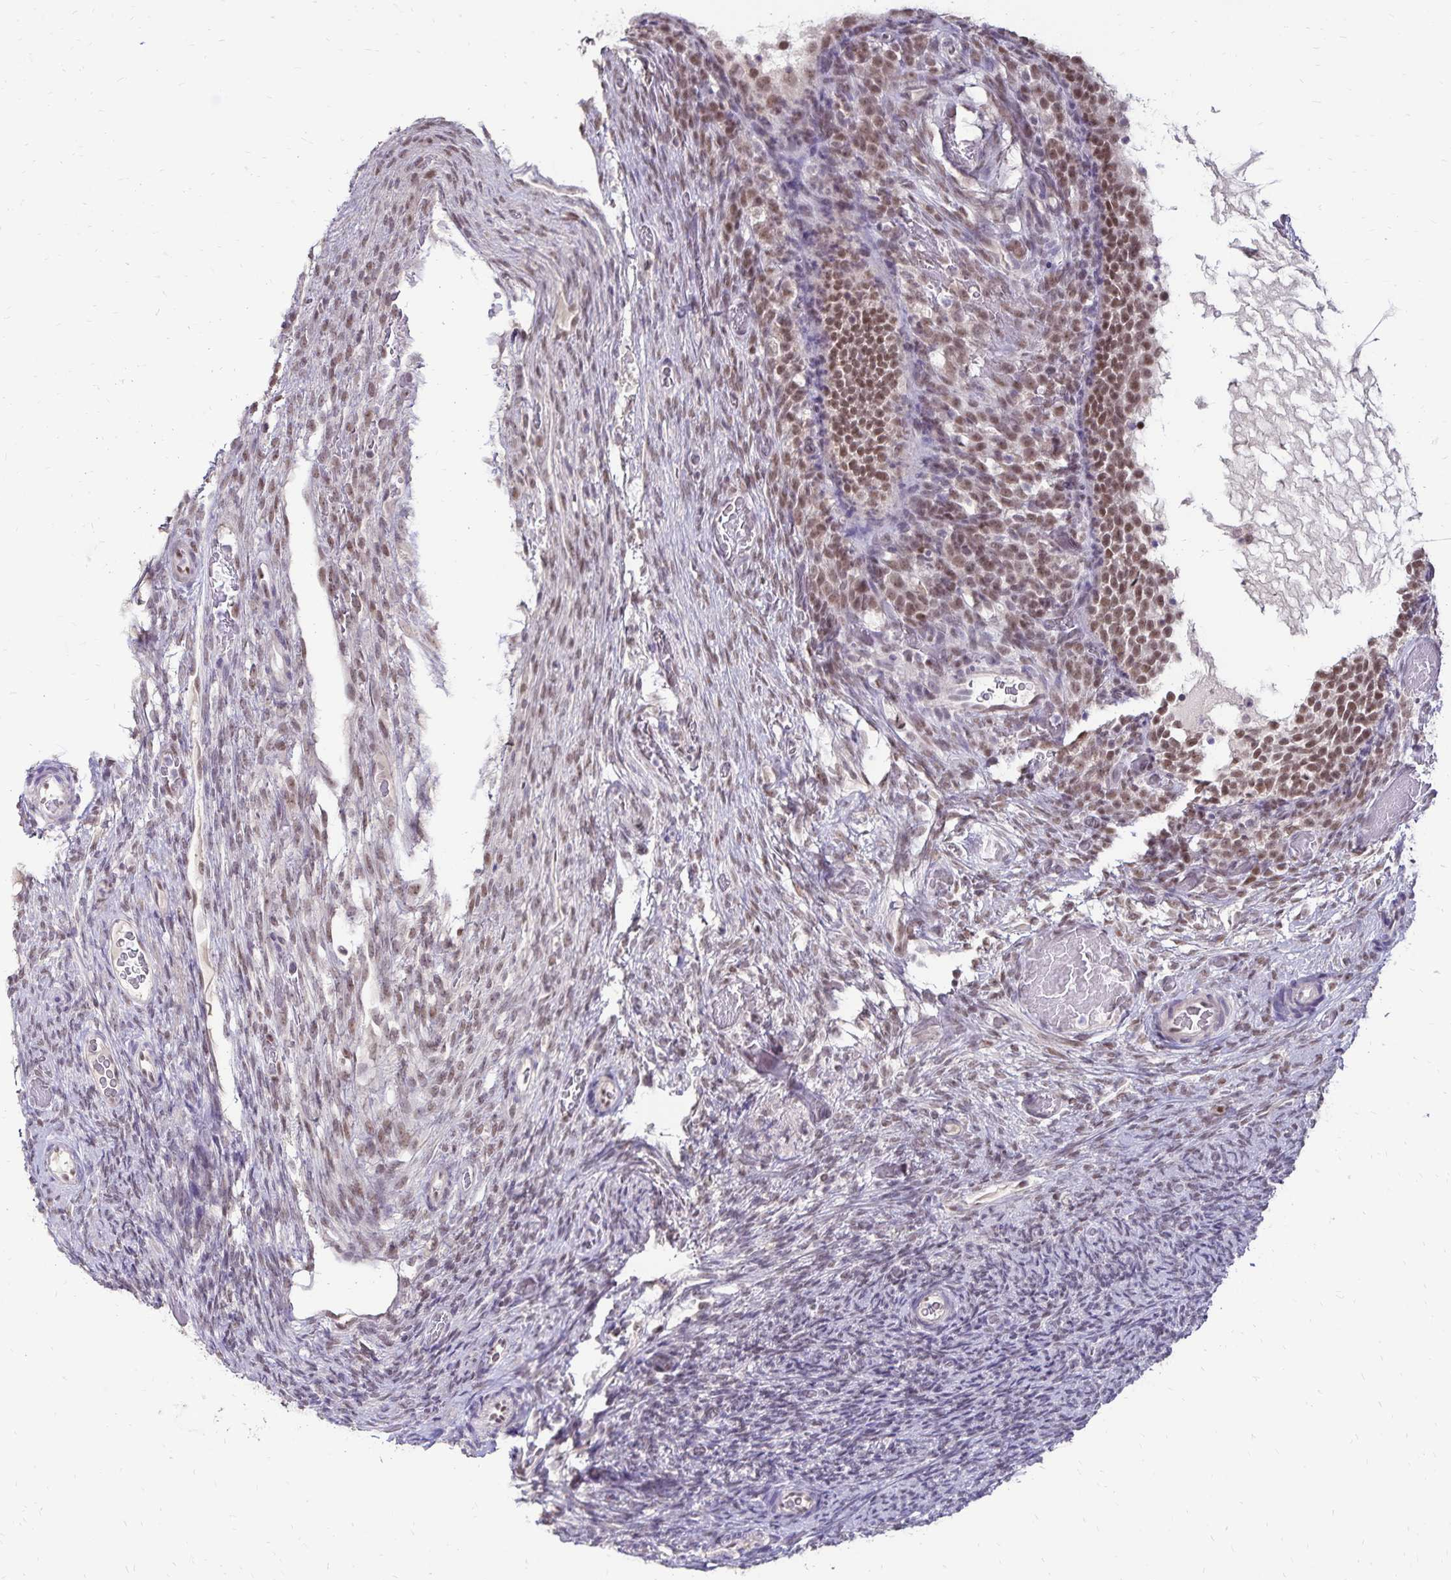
{"staining": {"intensity": "moderate", "quantity": ">75%", "location": "cytoplasmic/membranous"}, "tissue": "ovary", "cell_type": "Follicle cells", "image_type": "normal", "snomed": [{"axis": "morphology", "description": "Normal tissue, NOS"}, {"axis": "topography", "description": "Ovary"}], "caption": "Immunohistochemistry (IHC) of unremarkable human ovary reveals medium levels of moderate cytoplasmic/membranous expression in about >75% of follicle cells.", "gene": "POLB", "patient": {"sex": "female", "age": 34}}